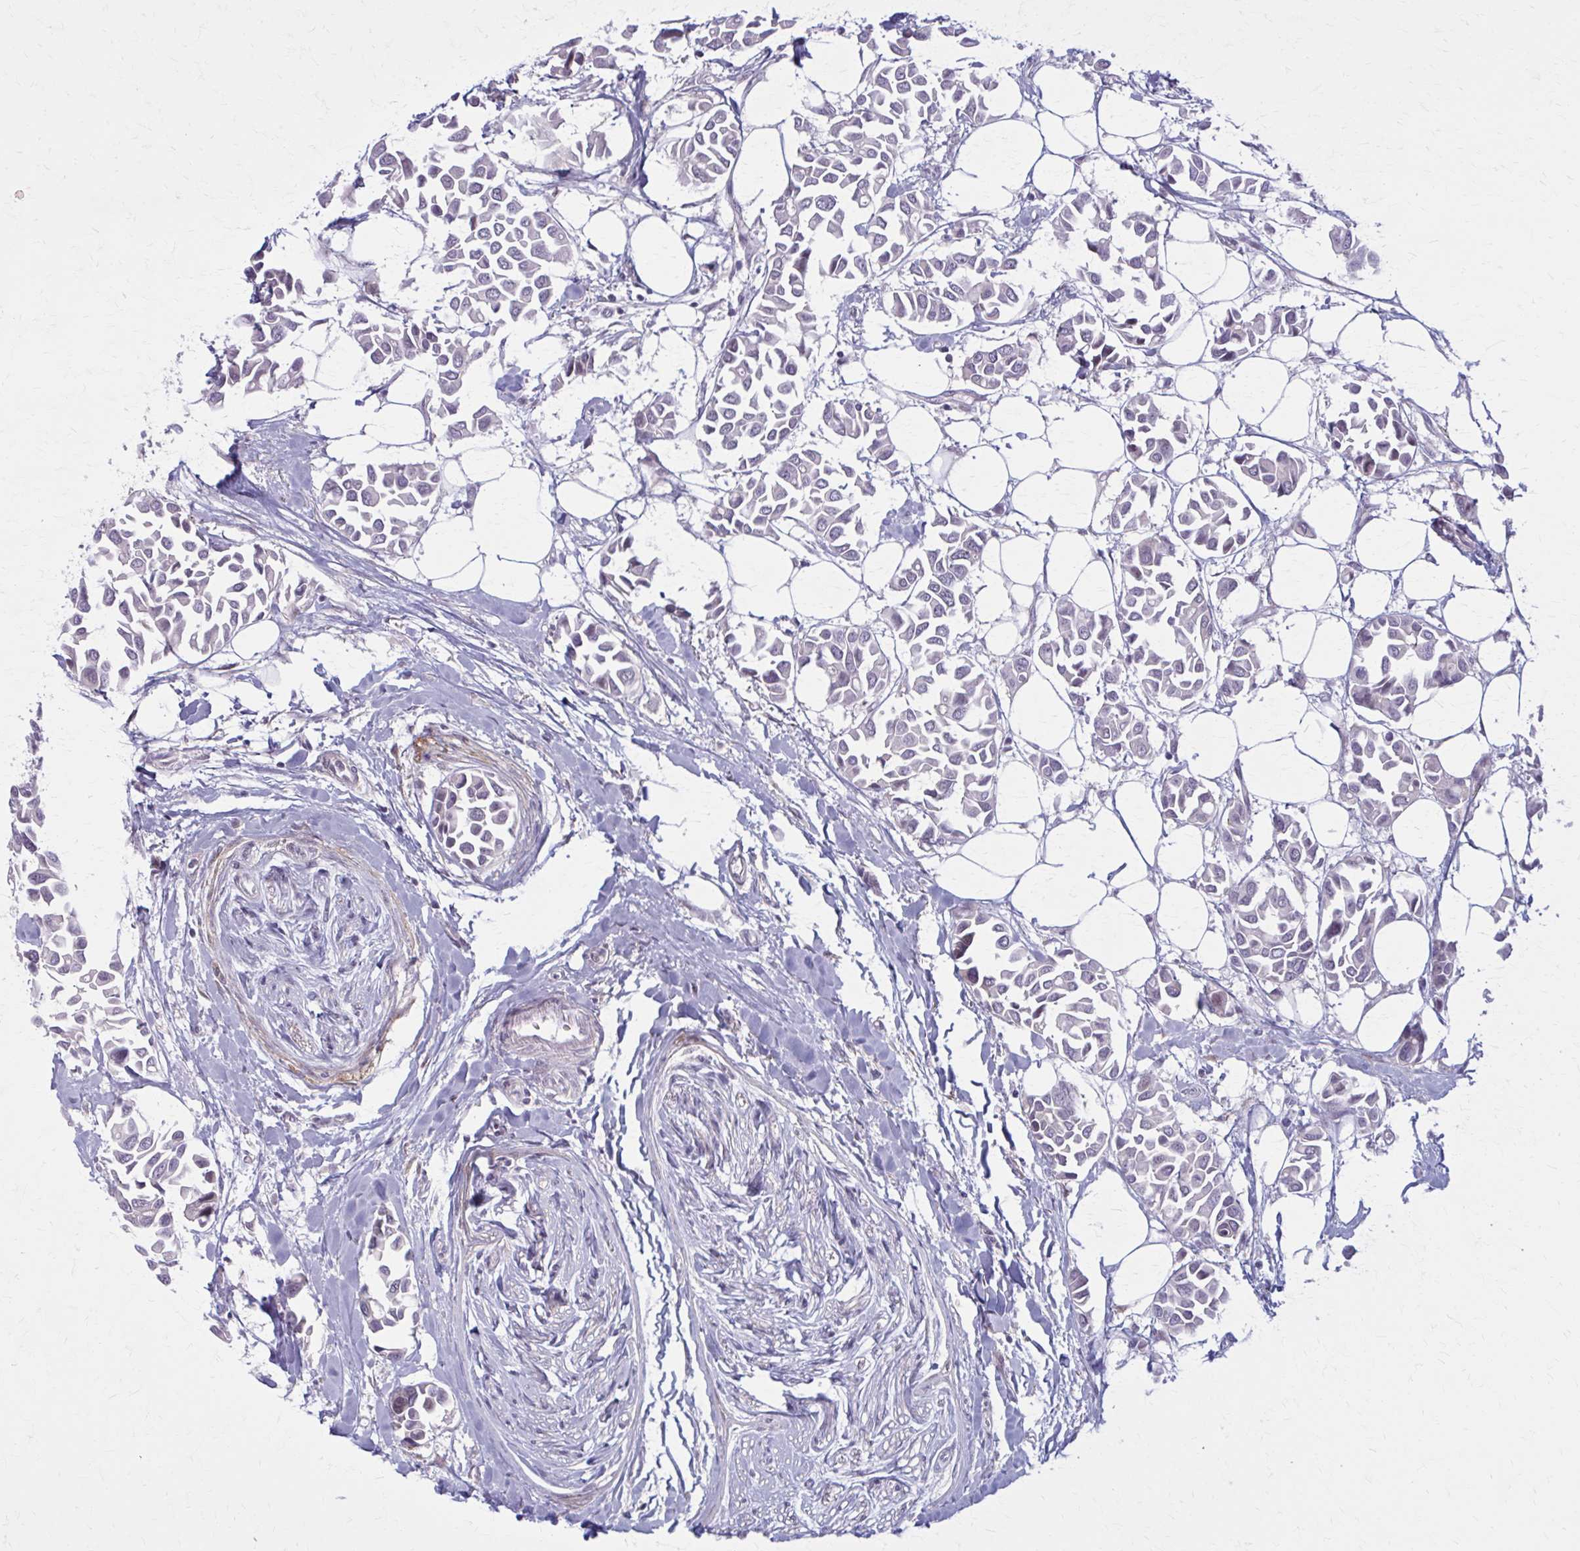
{"staining": {"intensity": "negative", "quantity": "none", "location": "none"}, "tissue": "breast cancer", "cell_type": "Tumor cells", "image_type": "cancer", "snomed": [{"axis": "morphology", "description": "Duct carcinoma"}, {"axis": "topography", "description": "Breast"}], "caption": "DAB (3,3'-diaminobenzidine) immunohistochemical staining of human breast cancer (intraductal carcinoma) demonstrates no significant positivity in tumor cells.", "gene": "NUMBL", "patient": {"sex": "female", "age": 54}}